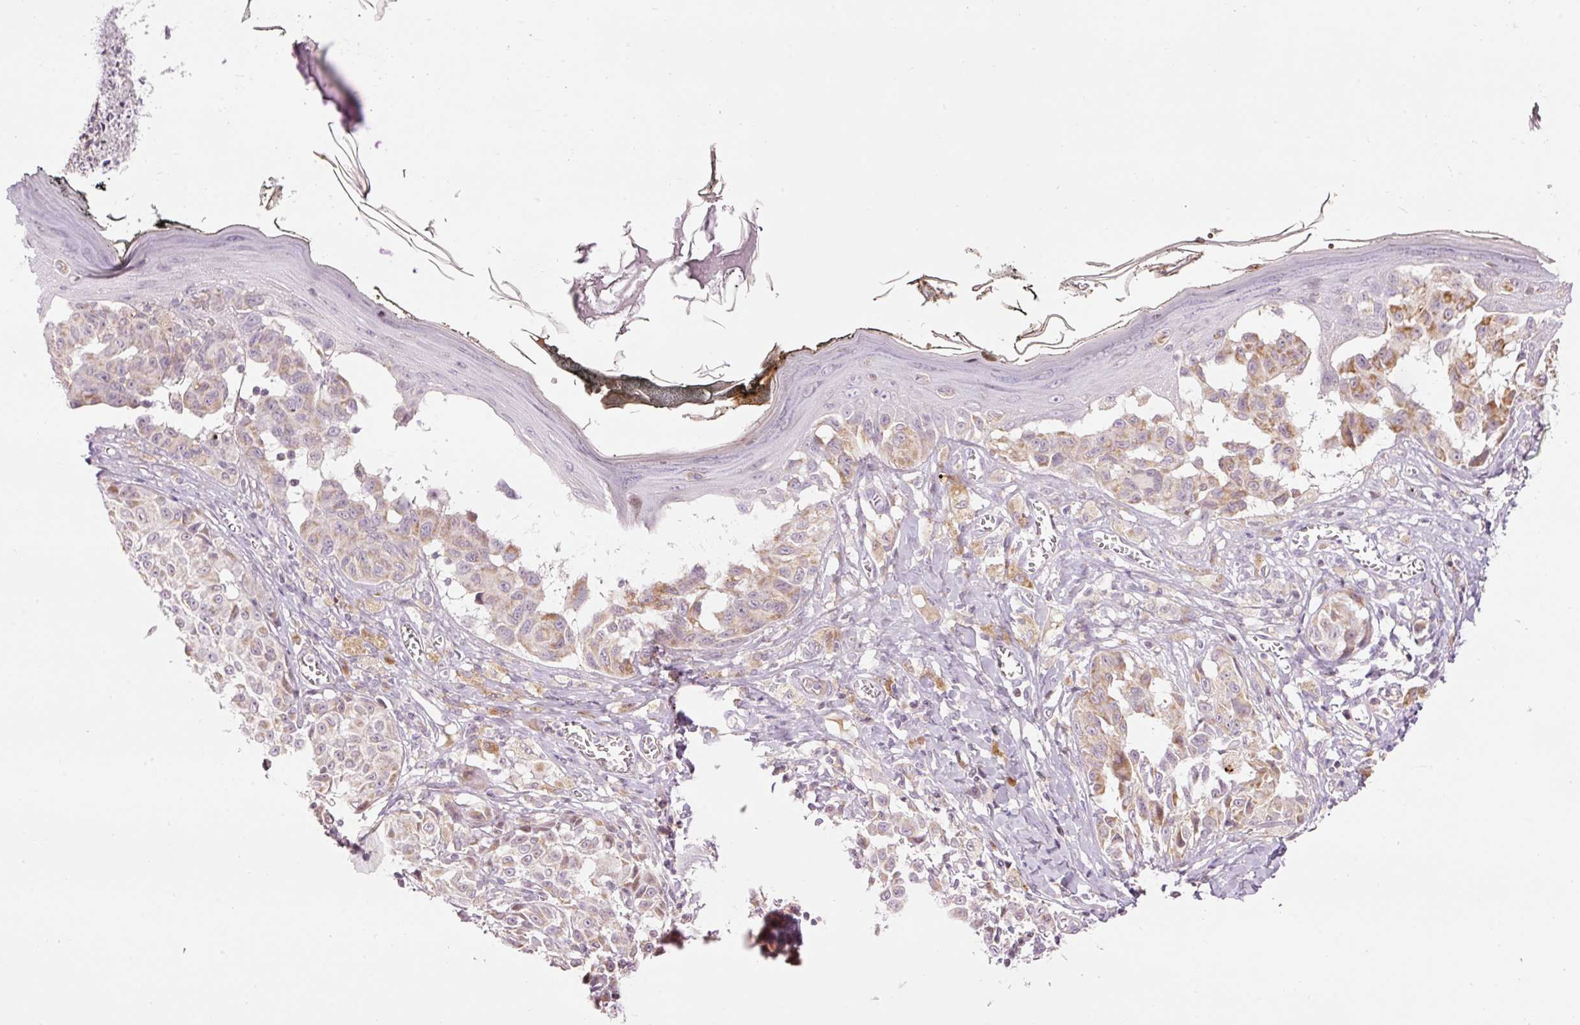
{"staining": {"intensity": "weak", "quantity": "25%-75%", "location": "cytoplasmic/membranous"}, "tissue": "melanoma", "cell_type": "Tumor cells", "image_type": "cancer", "snomed": [{"axis": "morphology", "description": "Malignant melanoma, NOS"}, {"axis": "topography", "description": "Skin"}], "caption": "DAB (3,3'-diaminobenzidine) immunohistochemical staining of human melanoma demonstrates weak cytoplasmic/membranous protein expression in about 25%-75% of tumor cells. Using DAB (brown) and hematoxylin (blue) stains, captured at high magnification using brightfield microscopy.", "gene": "ABHD11", "patient": {"sex": "female", "age": 43}}